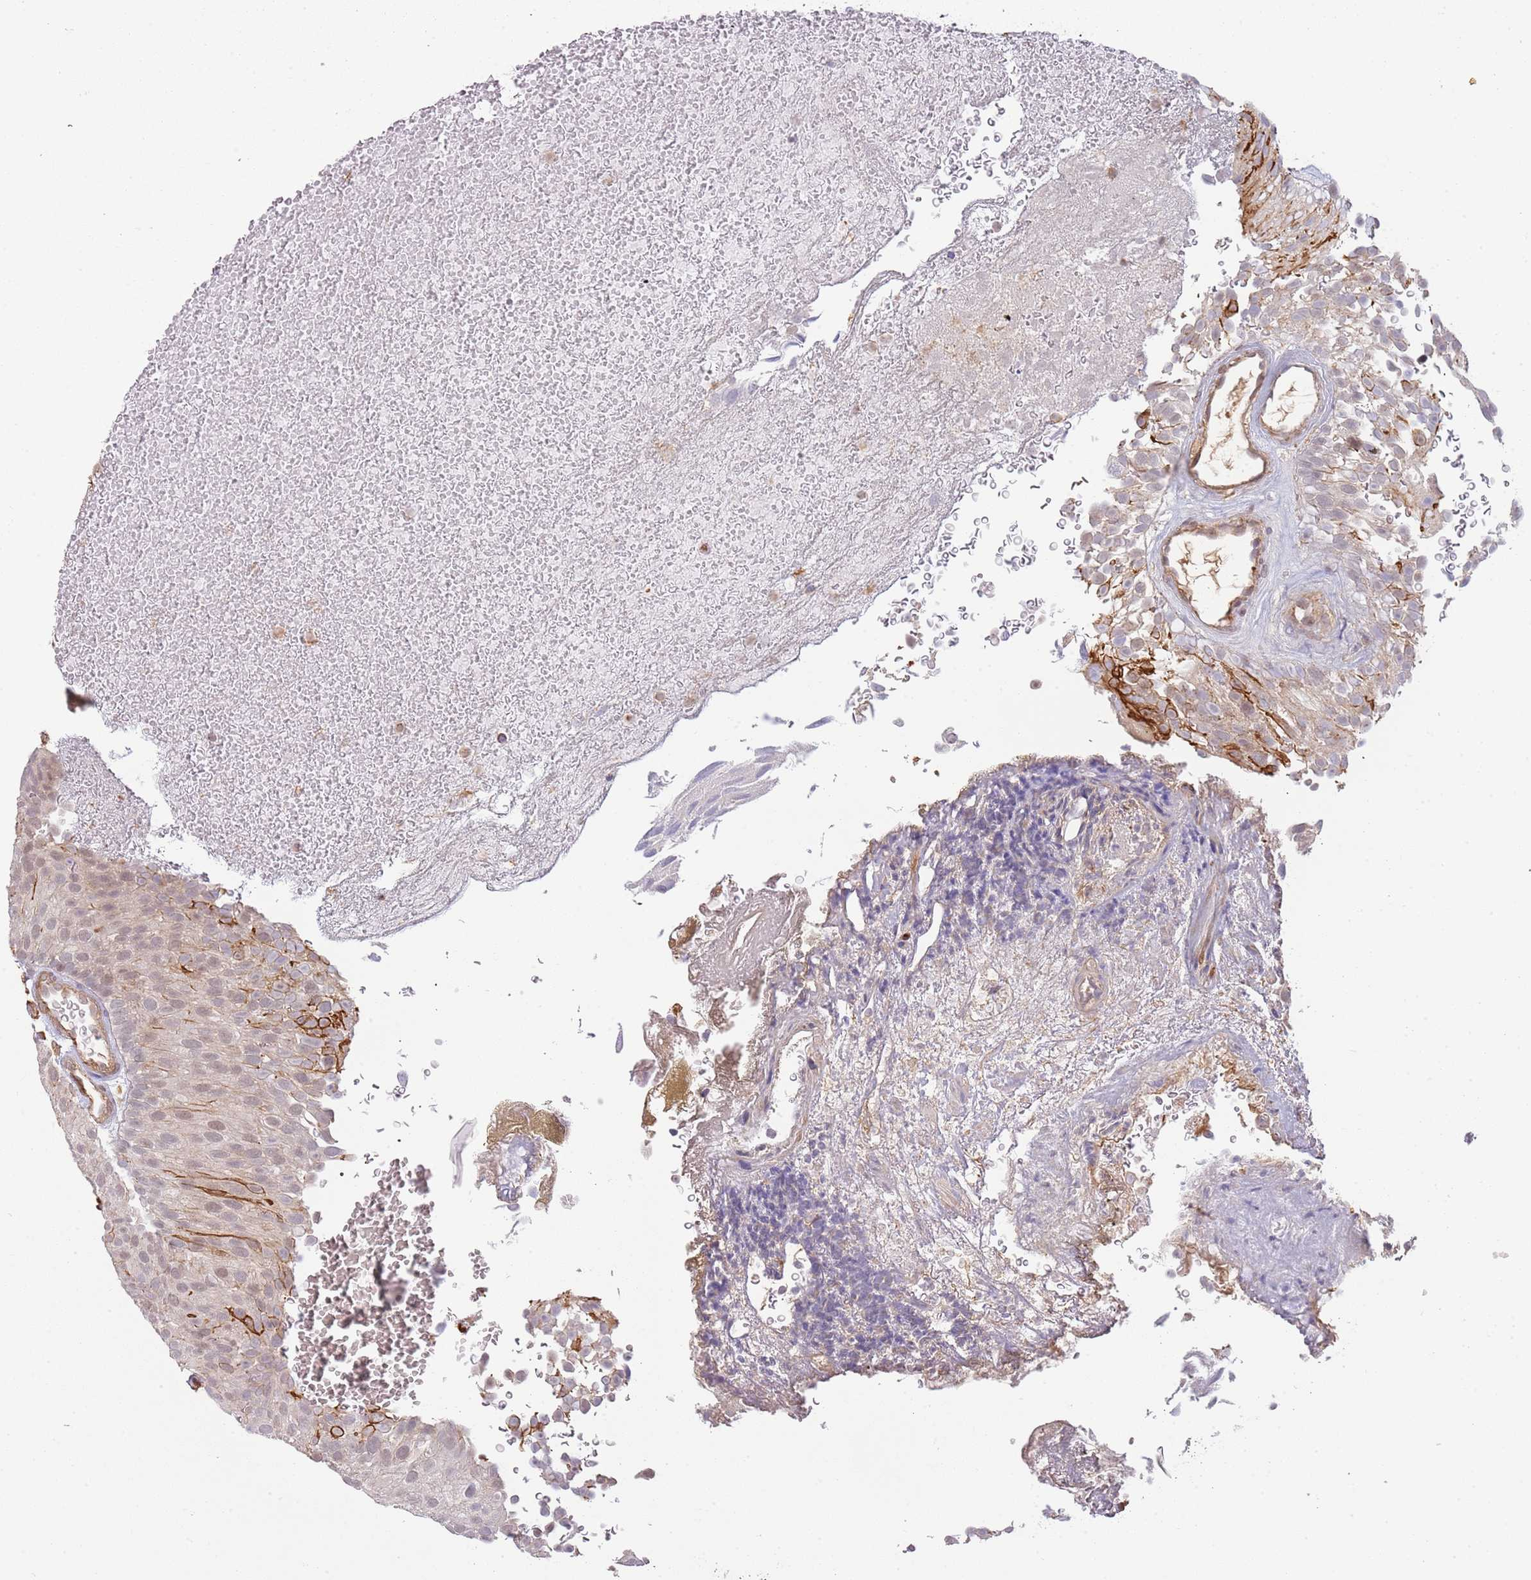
{"staining": {"intensity": "moderate", "quantity": "<25%", "location": "cytoplasmic/membranous,nuclear"}, "tissue": "urothelial cancer", "cell_type": "Tumor cells", "image_type": "cancer", "snomed": [{"axis": "morphology", "description": "Urothelial carcinoma, Low grade"}, {"axis": "topography", "description": "Urinary bladder"}], "caption": "A low amount of moderate cytoplasmic/membranous and nuclear positivity is seen in about <25% of tumor cells in low-grade urothelial carcinoma tissue. The protein of interest is stained brown, and the nuclei are stained in blue (DAB IHC with brightfield microscopy, high magnification).", "gene": "SURF2", "patient": {"sex": "male", "age": 78}}